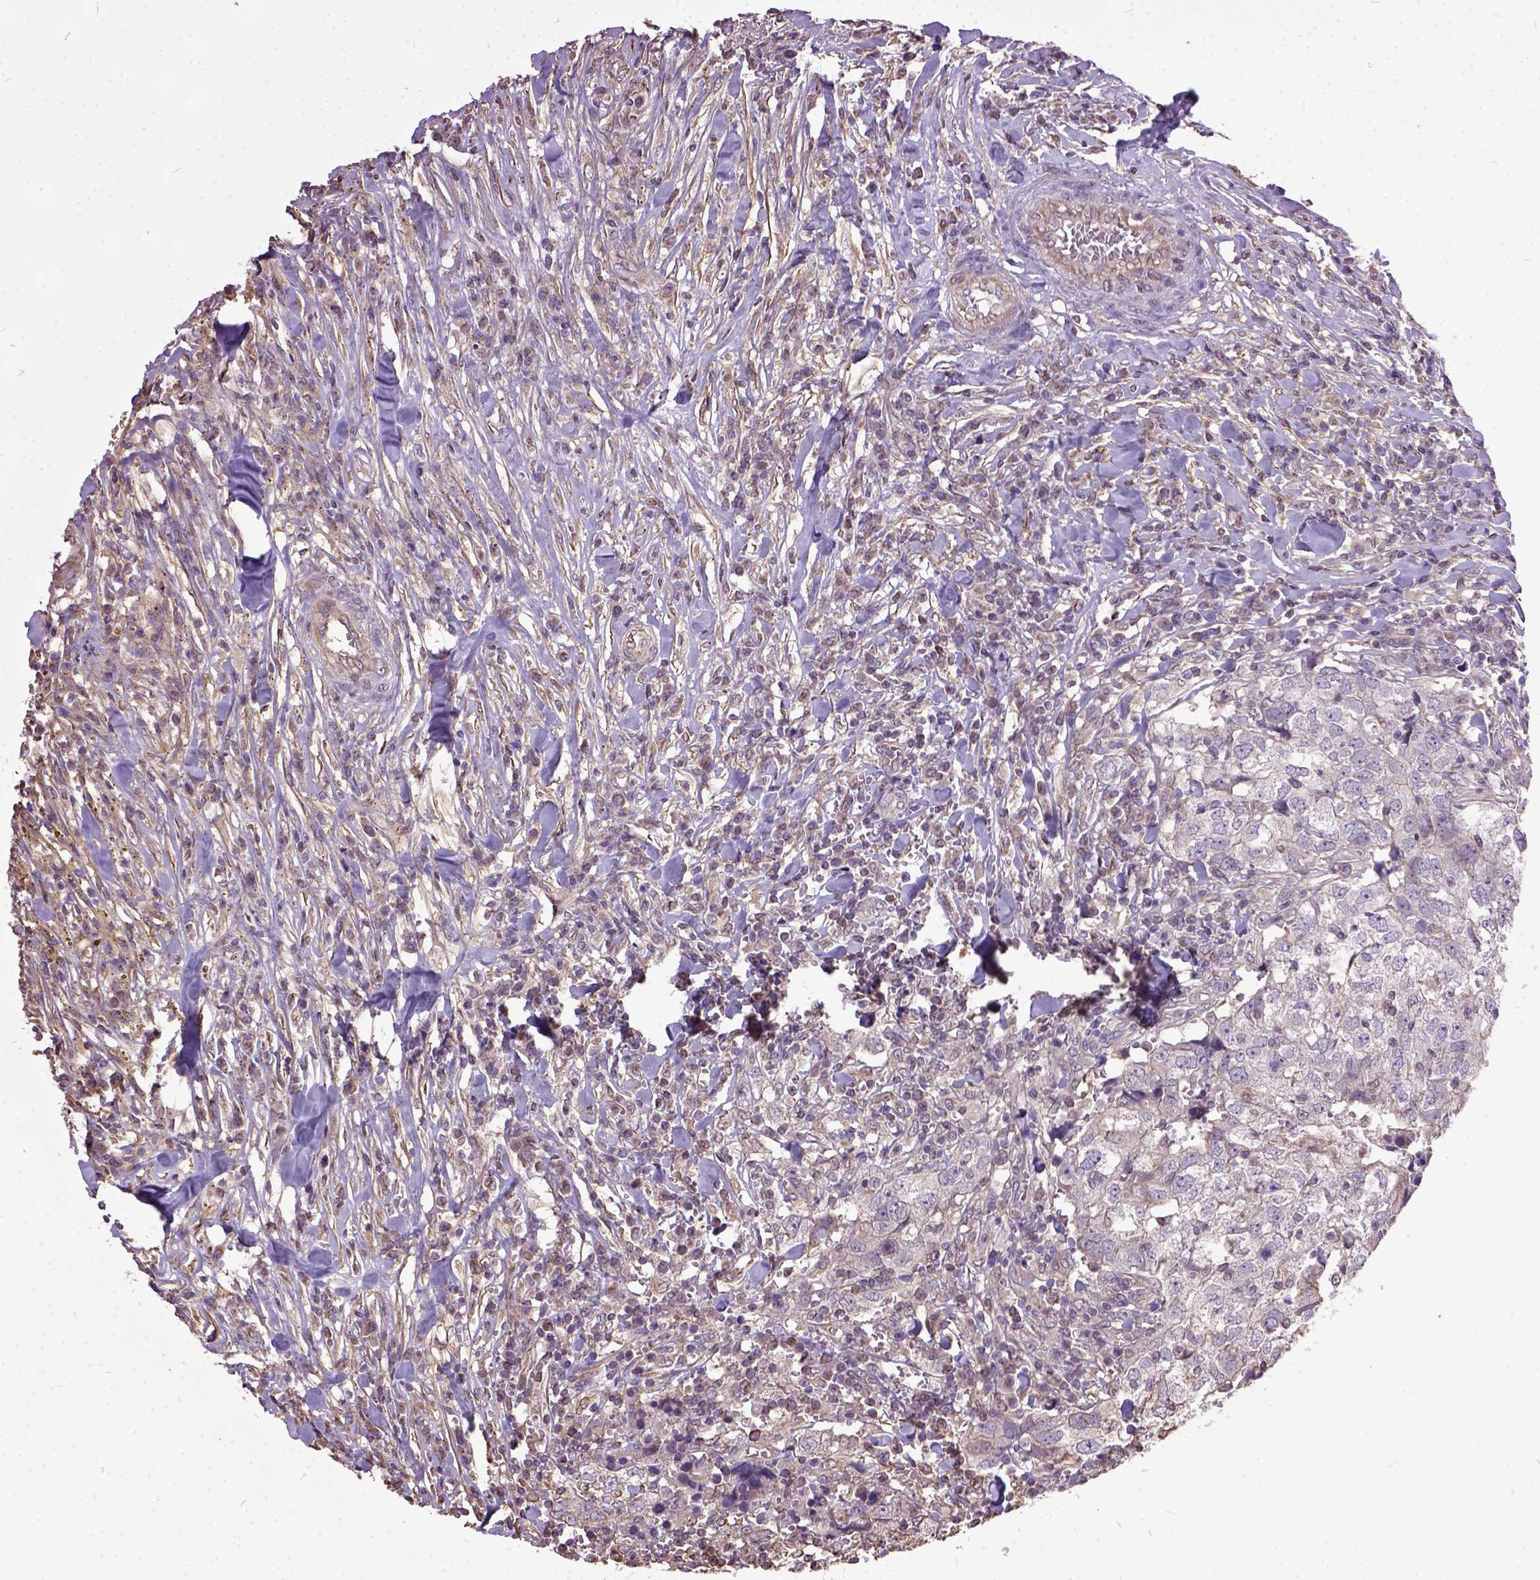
{"staining": {"intensity": "negative", "quantity": "none", "location": "none"}, "tissue": "breast cancer", "cell_type": "Tumor cells", "image_type": "cancer", "snomed": [{"axis": "morphology", "description": "Duct carcinoma"}, {"axis": "topography", "description": "Breast"}], "caption": "A high-resolution micrograph shows IHC staining of breast infiltrating ductal carcinoma, which shows no significant positivity in tumor cells.", "gene": "AREG", "patient": {"sex": "female", "age": 30}}